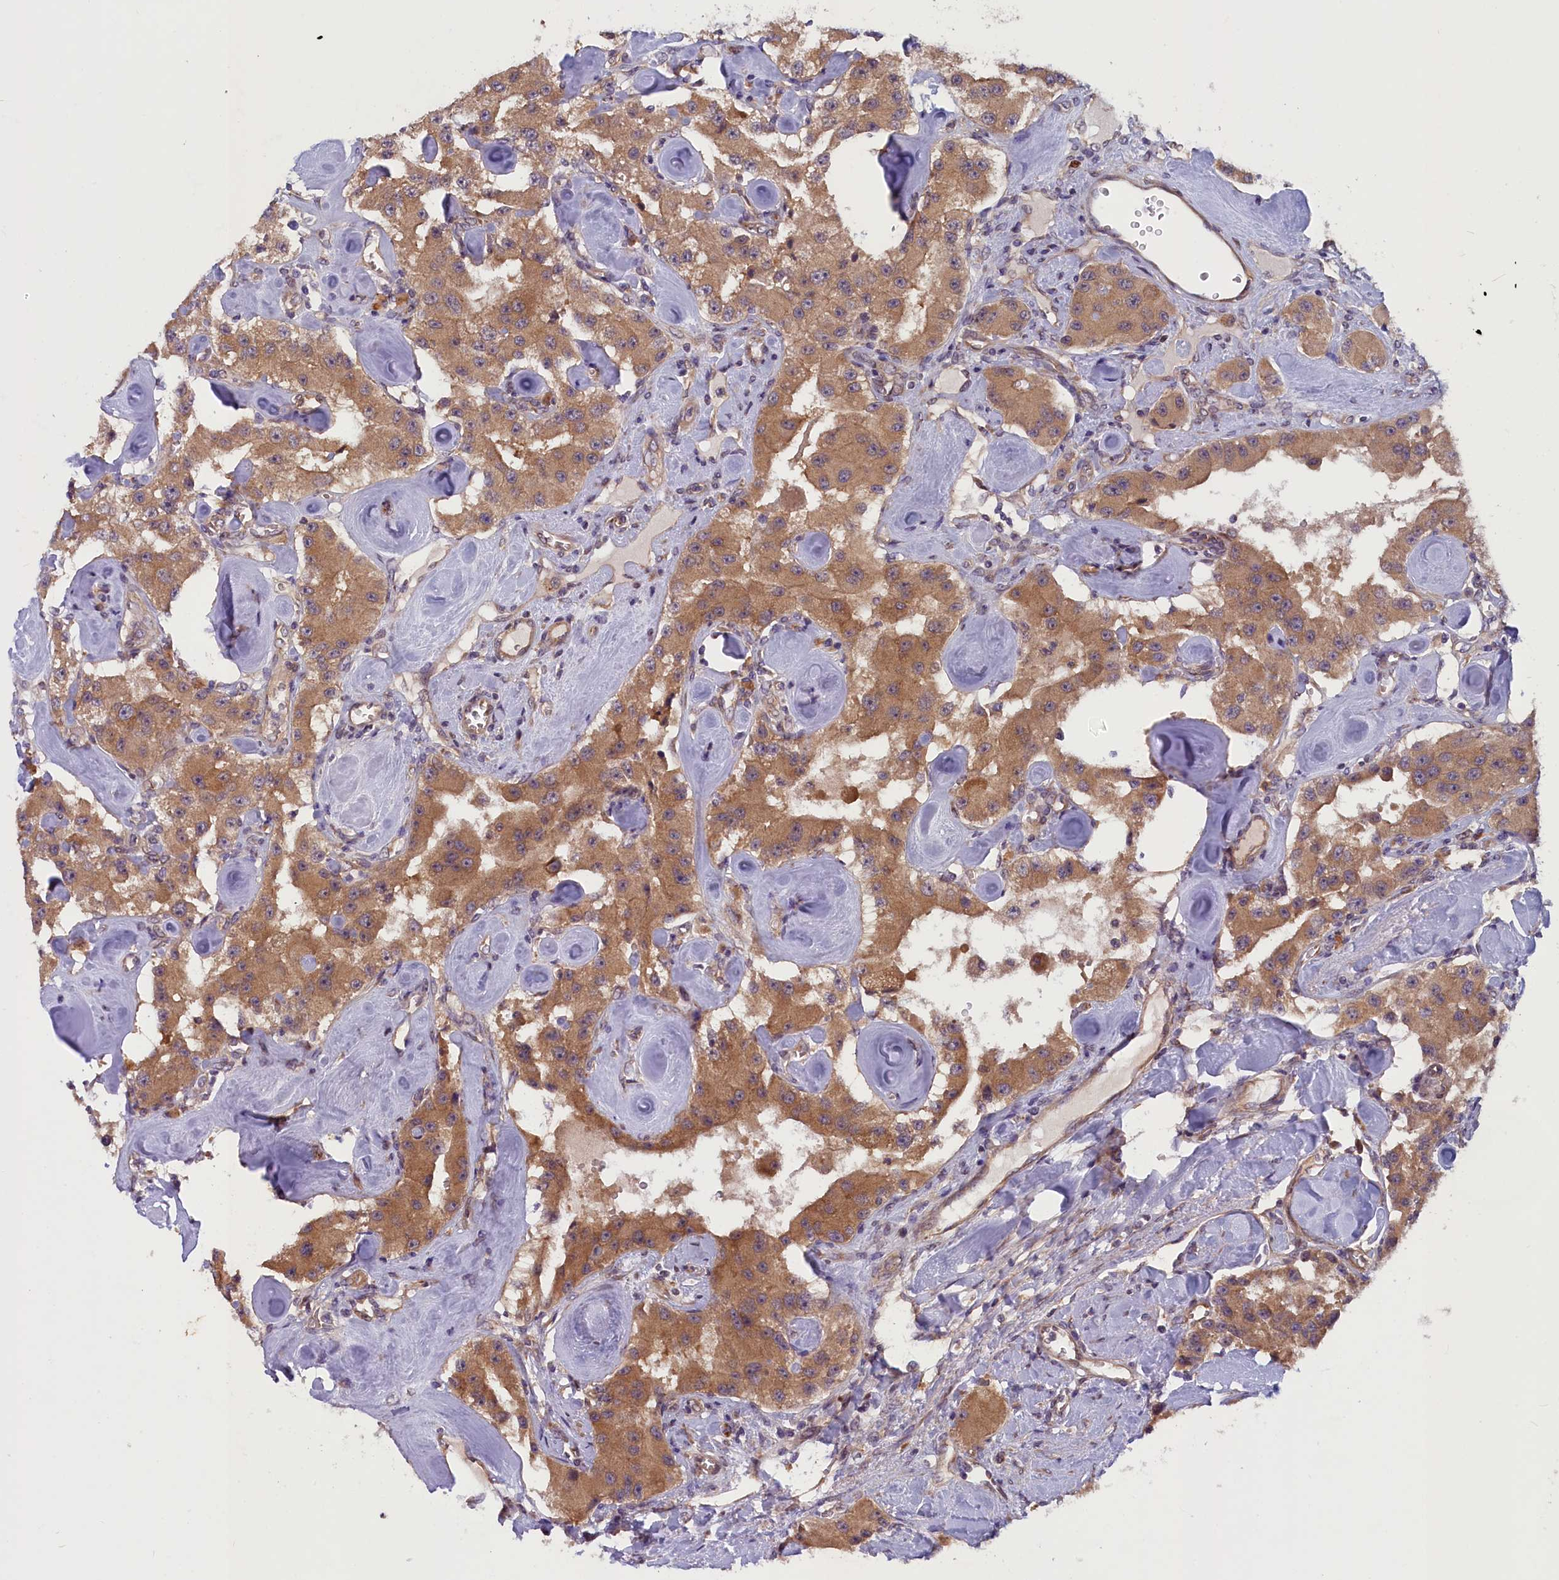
{"staining": {"intensity": "moderate", "quantity": ">75%", "location": "cytoplasmic/membranous"}, "tissue": "carcinoid", "cell_type": "Tumor cells", "image_type": "cancer", "snomed": [{"axis": "morphology", "description": "Carcinoid, malignant, NOS"}, {"axis": "topography", "description": "Pancreas"}], "caption": "Tumor cells exhibit medium levels of moderate cytoplasmic/membranous positivity in about >75% of cells in carcinoid (malignant).", "gene": "CCDC9B", "patient": {"sex": "male", "age": 41}}